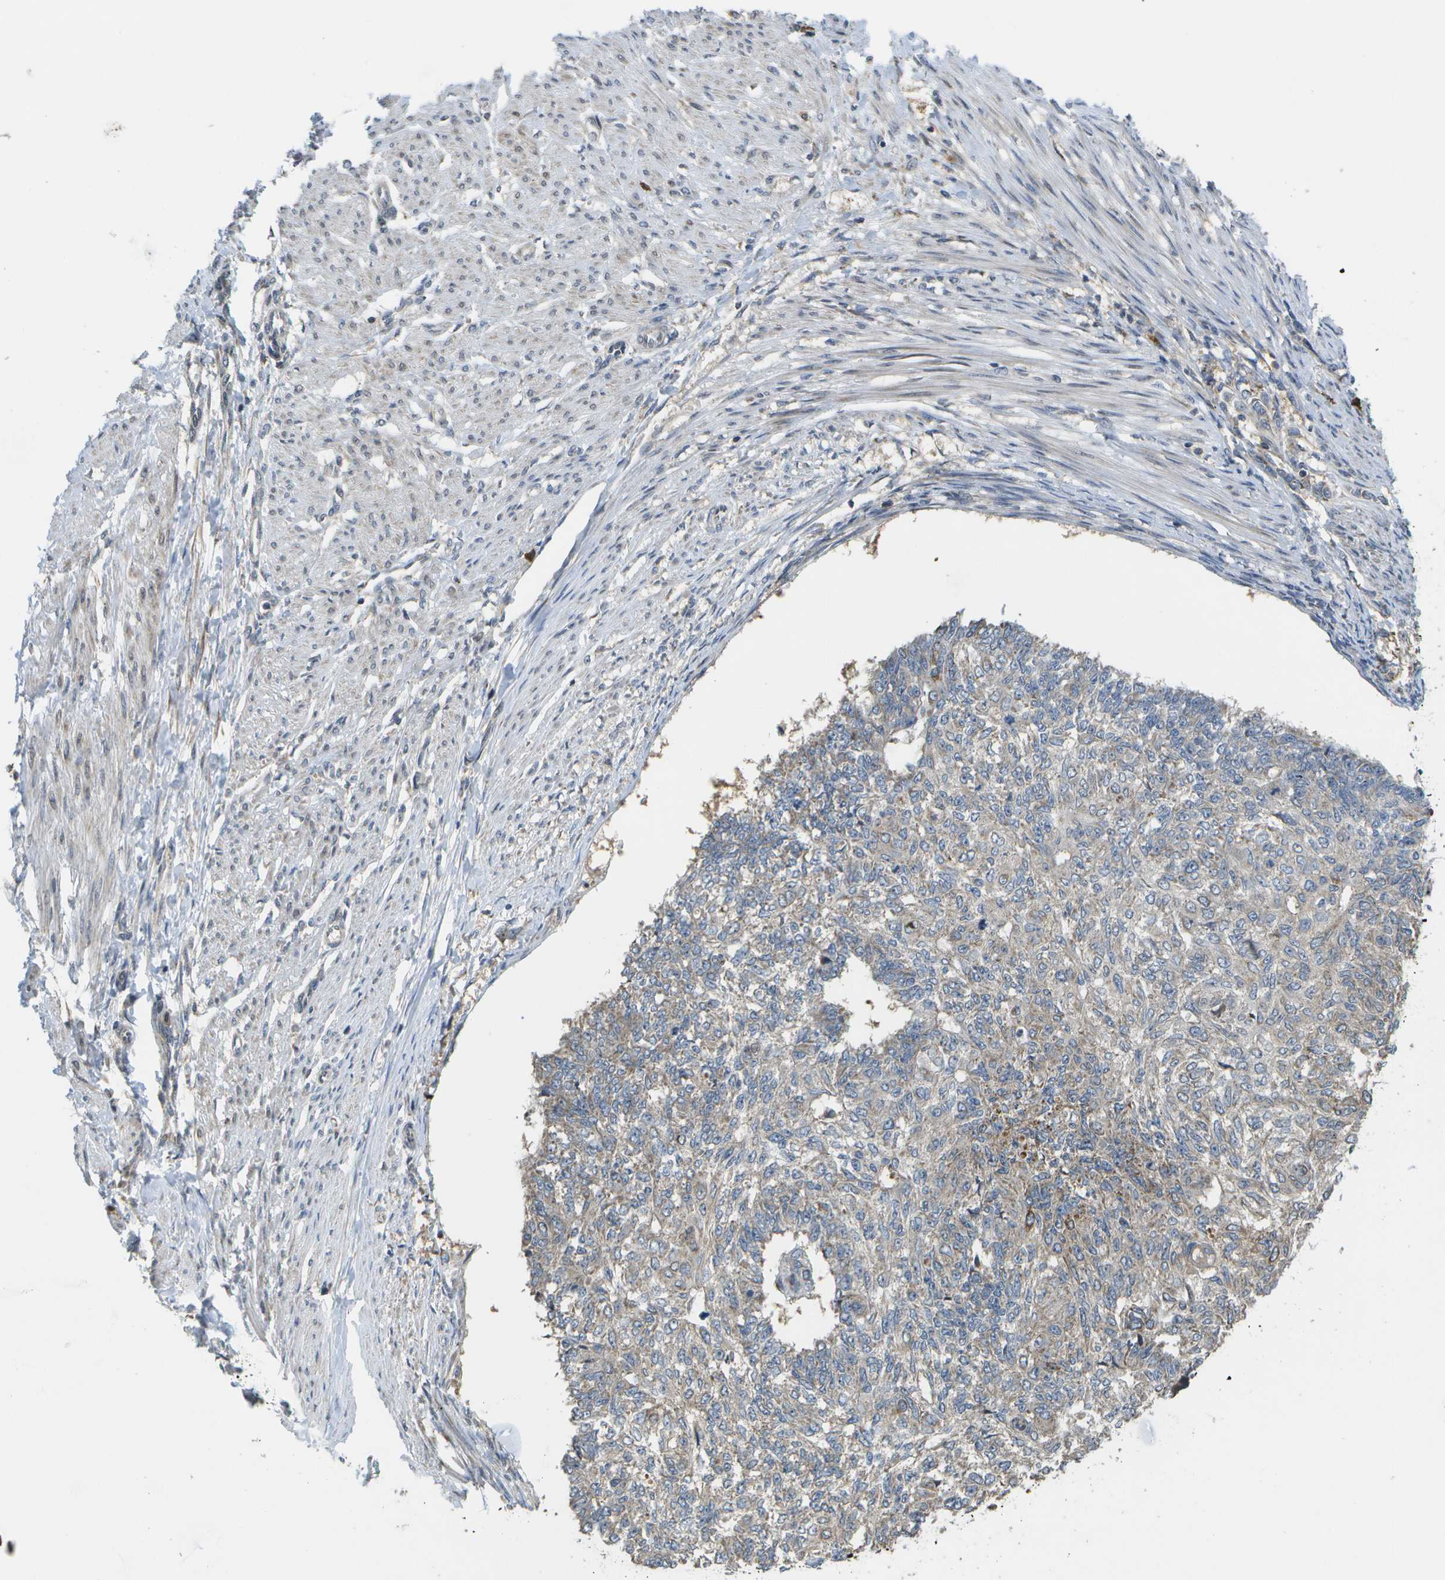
{"staining": {"intensity": "weak", "quantity": "<25%", "location": "cytoplasmic/membranous"}, "tissue": "endometrial cancer", "cell_type": "Tumor cells", "image_type": "cancer", "snomed": [{"axis": "morphology", "description": "Adenocarcinoma, NOS"}, {"axis": "topography", "description": "Endometrium"}], "caption": "High magnification brightfield microscopy of adenocarcinoma (endometrial) stained with DAB (brown) and counterstained with hematoxylin (blue): tumor cells show no significant expression. (Brightfield microscopy of DAB immunohistochemistry (IHC) at high magnification).", "gene": "HADHA", "patient": {"sex": "female", "age": 32}}